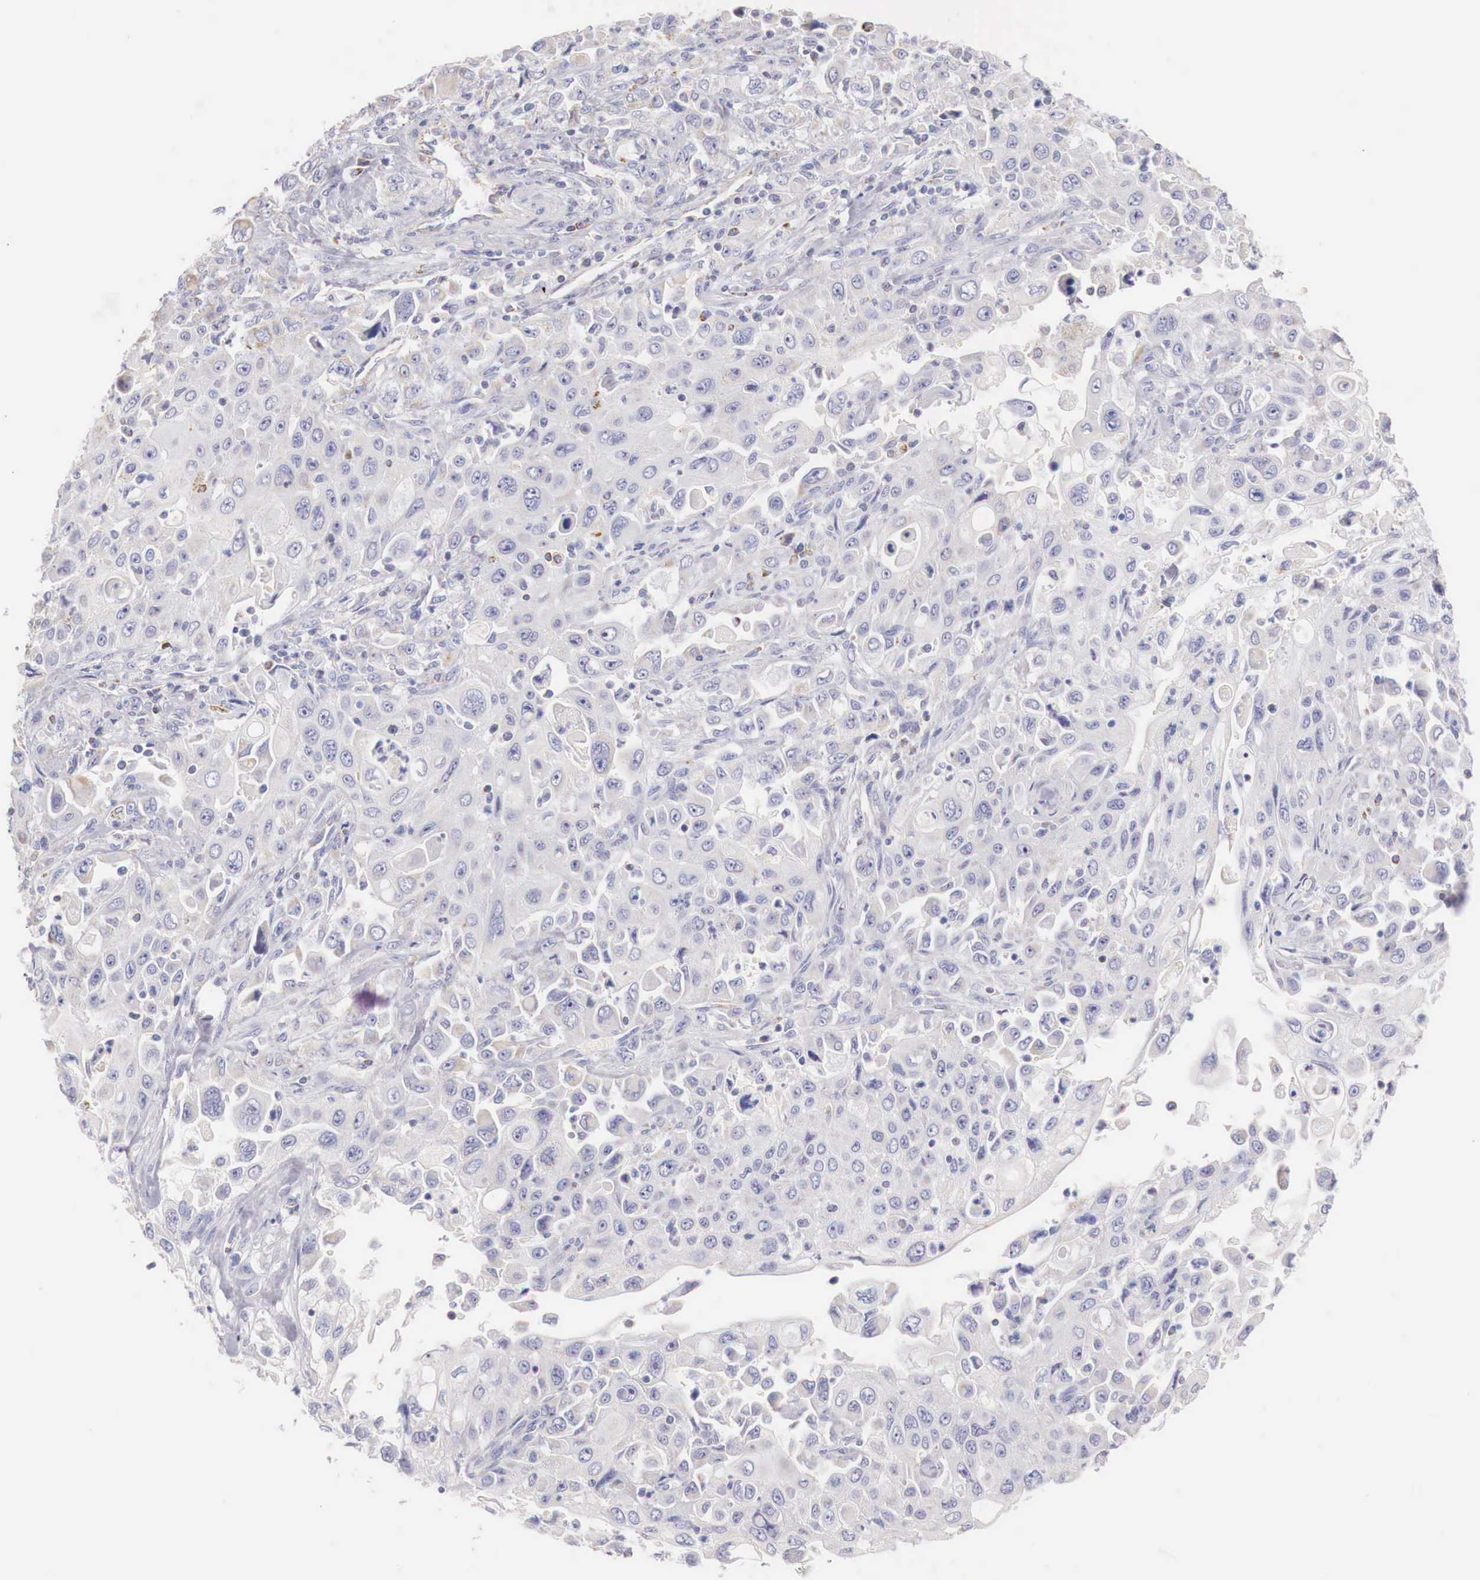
{"staining": {"intensity": "negative", "quantity": "none", "location": "none"}, "tissue": "pancreatic cancer", "cell_type": "Tumor cells", "image_type": "cancer", "snomed": [{"axis": "morphology", "description": "Adenocarcinoma, NOS"}, {"axis": "topography", "description": "Pancreas"}], "caption": "There is no significant expression in tumor cells of pancreatic cancer.", "gene": "IDH3G", "patient": {"sex": "male", "age": 70}}